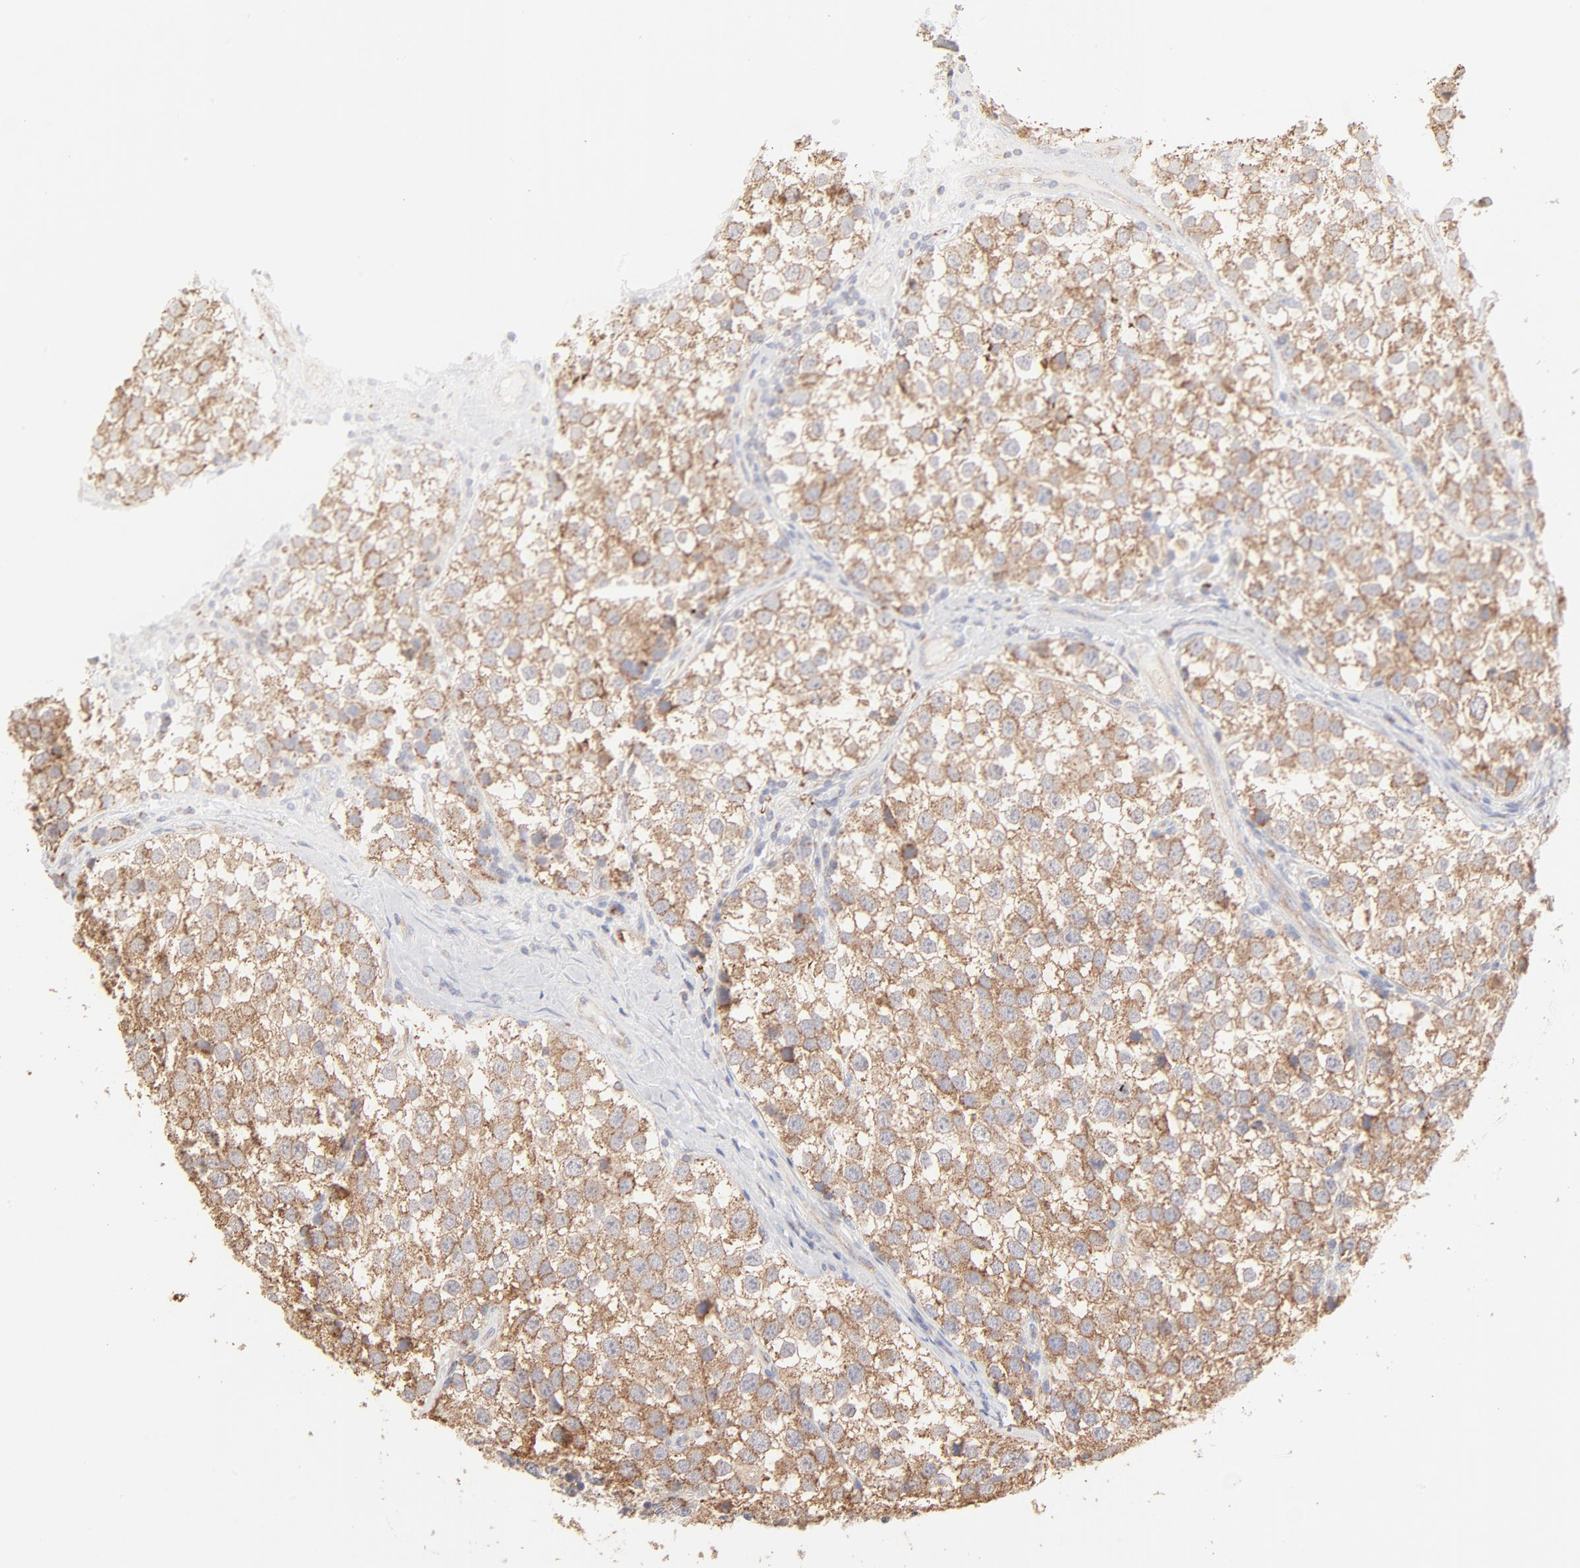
{"staining": {"intensity": "moderate", "quantity": ">75%", "location": "cytoplasmic/membranous"}, "tissue": "testis cancer", "cell_type": "Tumor cells", "image_type": "cancer", "snomed": [{"axis": "morphology", "description": "Seminoma, NOS"}, {"axis": "topography", "description": "Testis"}], "caption": "Tumor cells exhibit medium levels of moderate cytoplasmic/membranous staining in about >75% of cells in seminoma (testis).", "gene": "SPTB", "patient": {"sex": "male", "age": 39}}